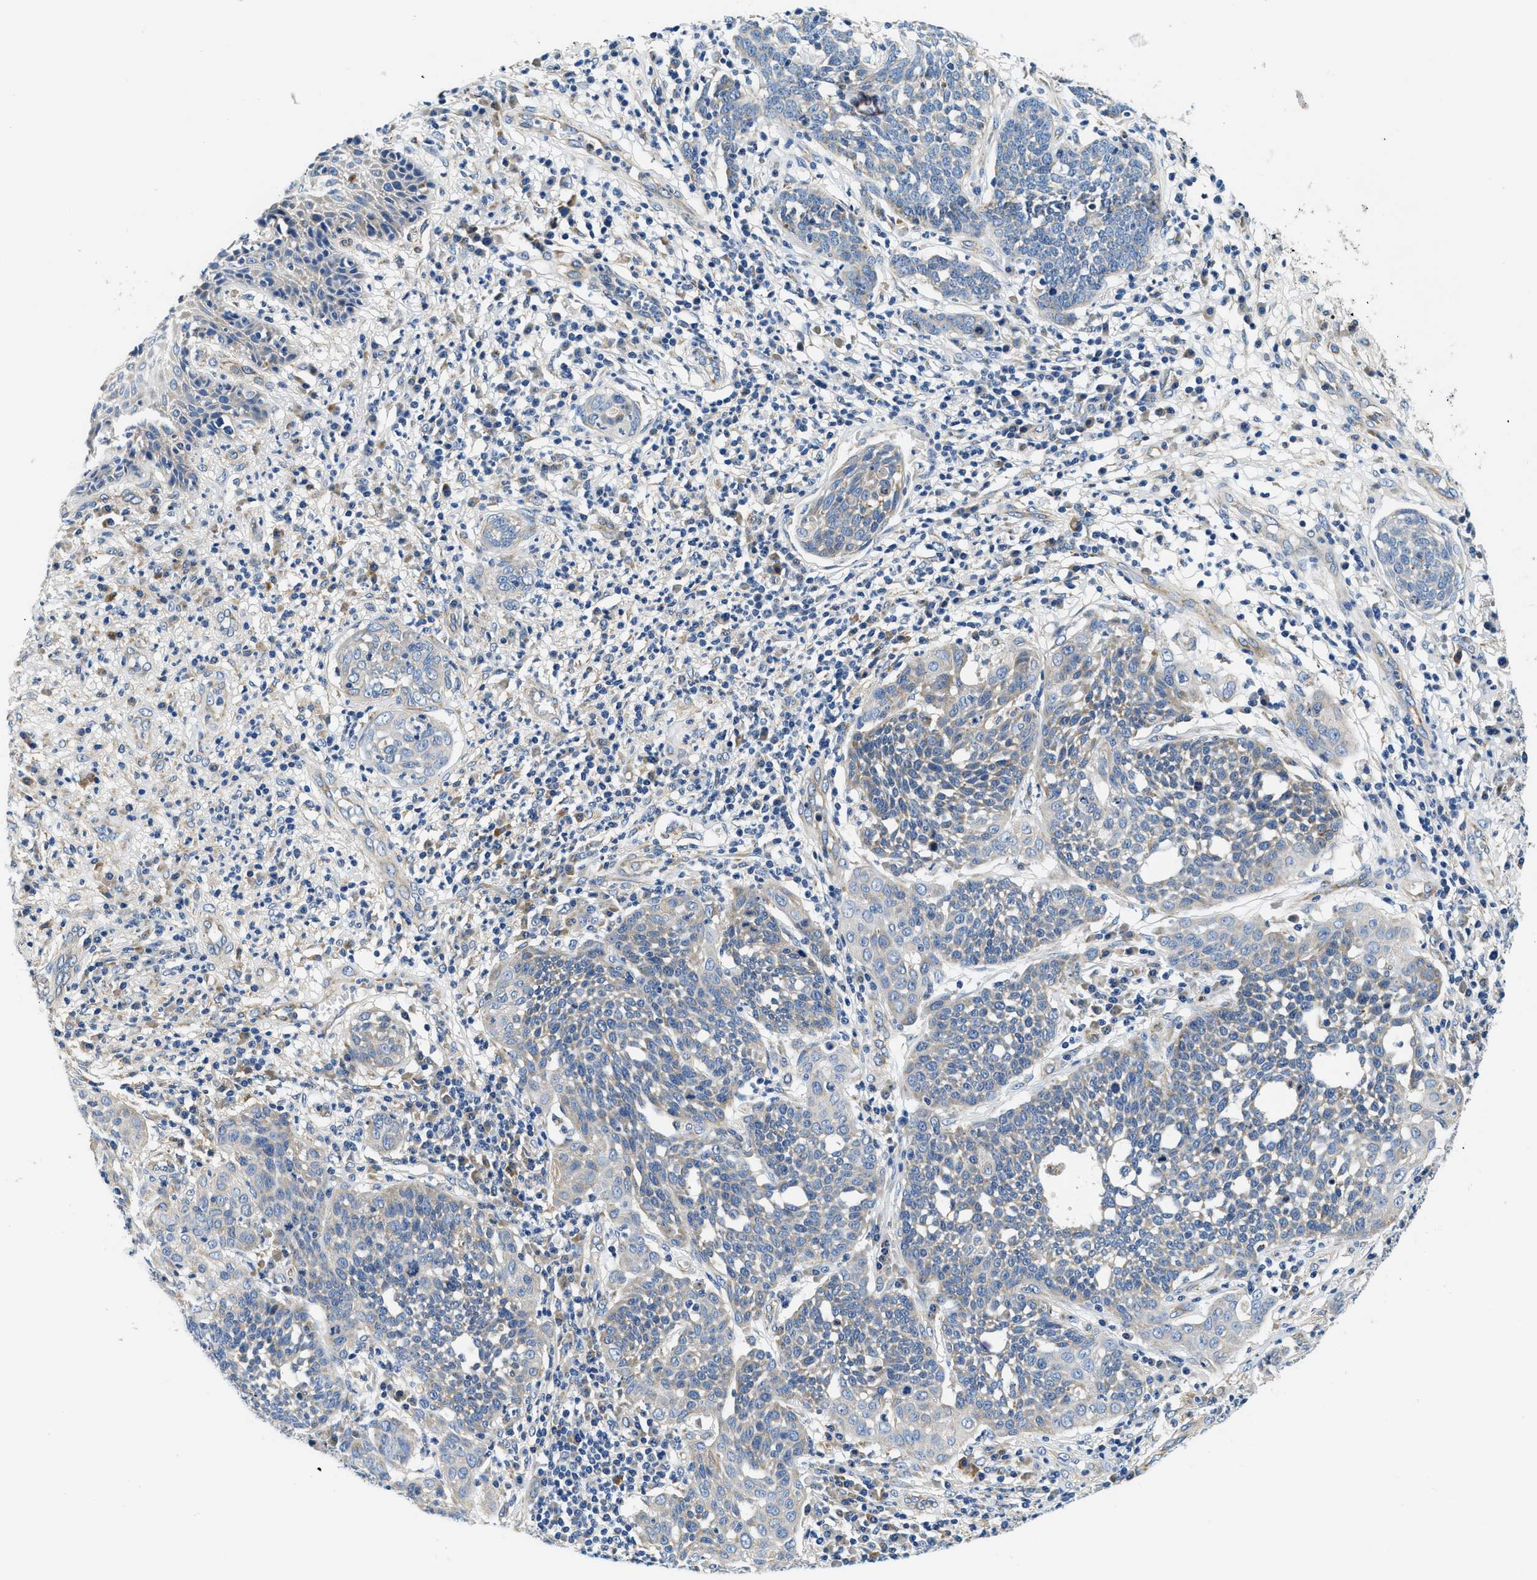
{"staining": {"intensity": "negative", "quantity": "none", "location": "none"}, "tissue": "cervical cancer", "cell_type": "Tumor cells", "image_type": "cancer", "snomed": [{"axis": "morphology", "description": "Squamous cell carcinoma, NOS"}, {"axis": "topography", "description": "Cervix"}], "caption": "An IHC micrograph of cervical squamous cell carcinoma is shown. There is no staining in tumor cells of cervical squamous cell carcinoma.", "gene": "SAMD4B", "patient": {"sex": "female", "age": 34}}